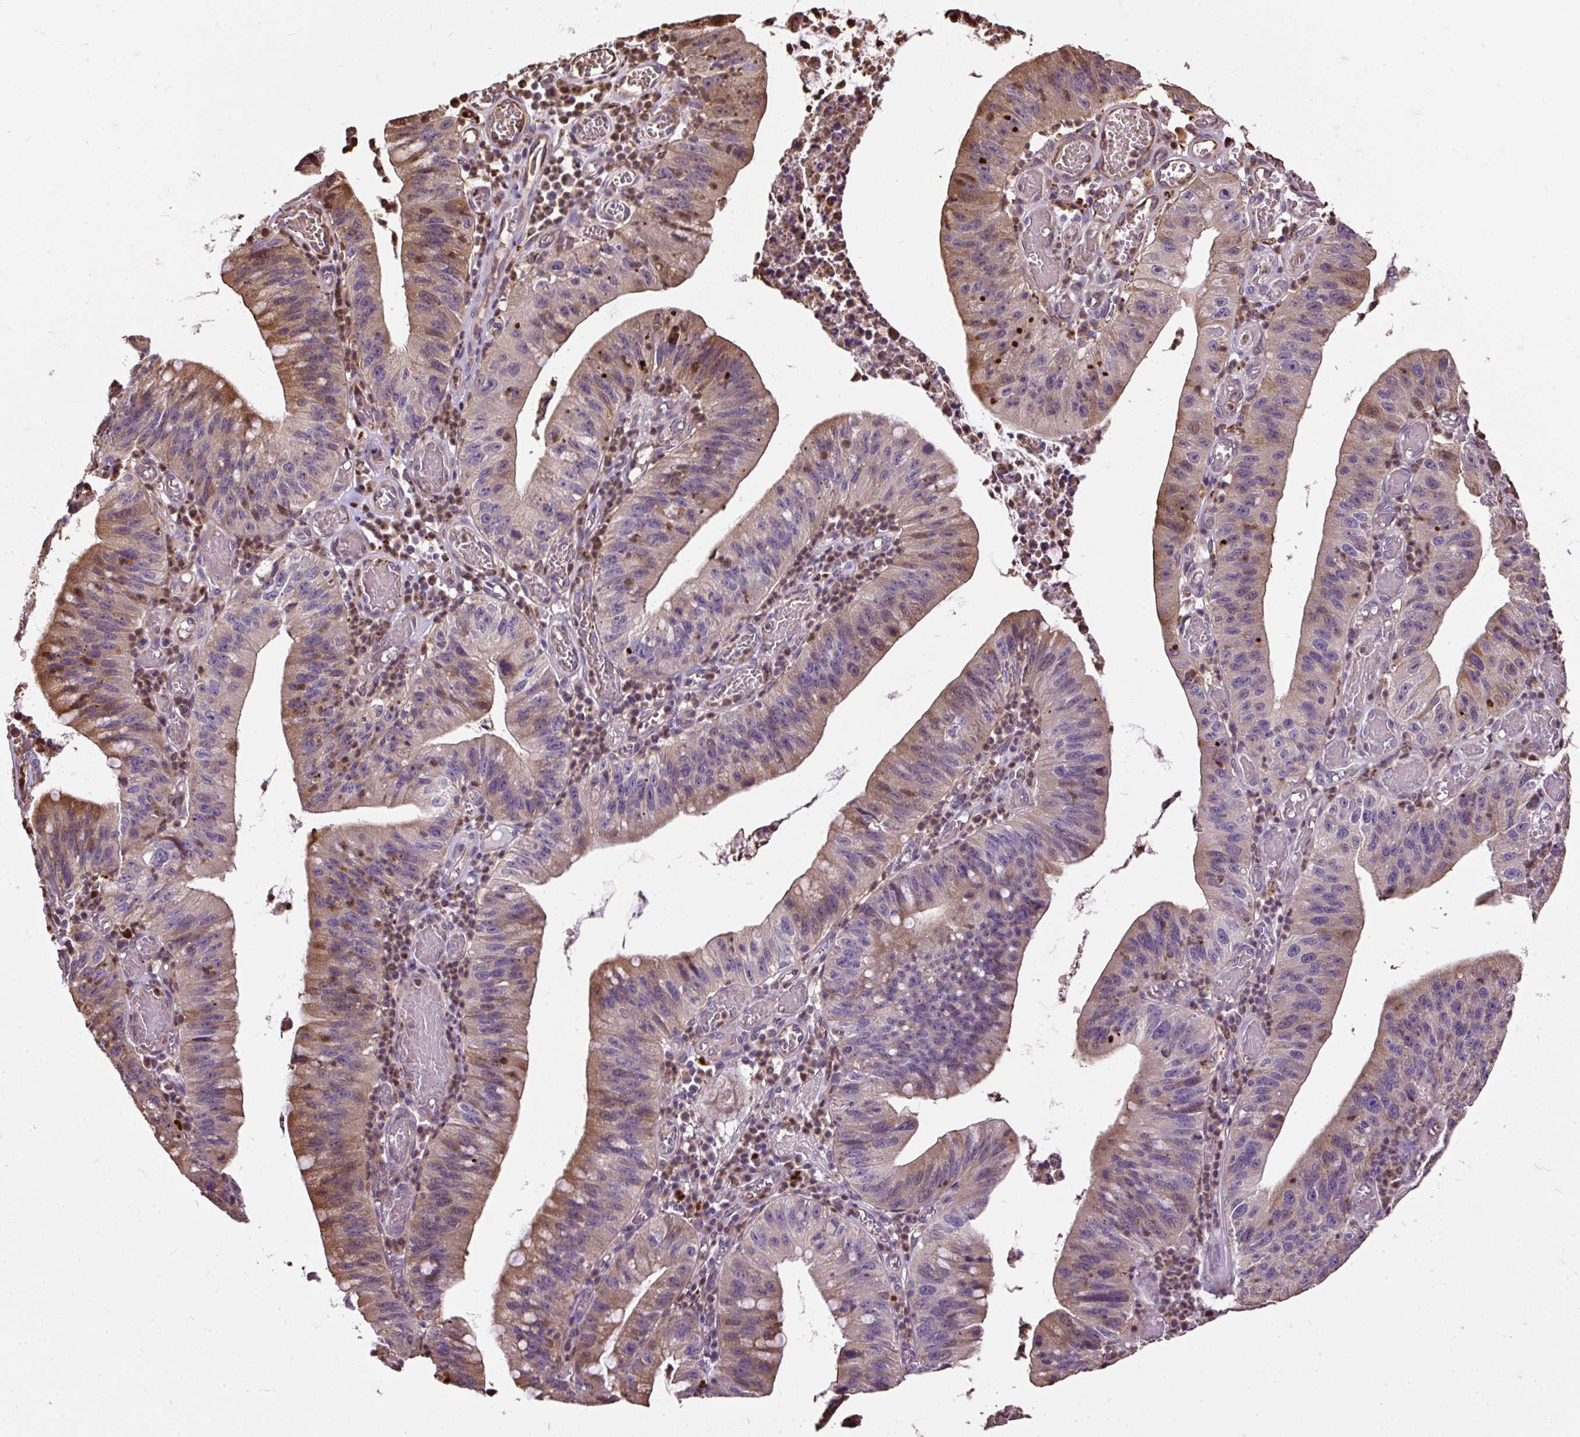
{"staining": {"intensity": "moderate", "quantity": "25%-75%", "location": "cytoplasmic/membranous"}, "tissue": "stomach cancer", "cell_type": "Tumor cells", "image_type": "cancer", "snomed": [{"axis": "morphology", "description": "Adenocarcinoma, NOS"}, {"axis": "topography", "description": "Stomach"}], "caption": "This histopathology image displays stomach adenocarcinoma stained with immunohistochemistry to label a protein in brown. The cytoplasmic/membranous of tumor cells show moderate positivity for the protein. Nuclei are counter-stained blue.", "gene": "PUS7L", "patient": {"sex": "male", "age": 59}}